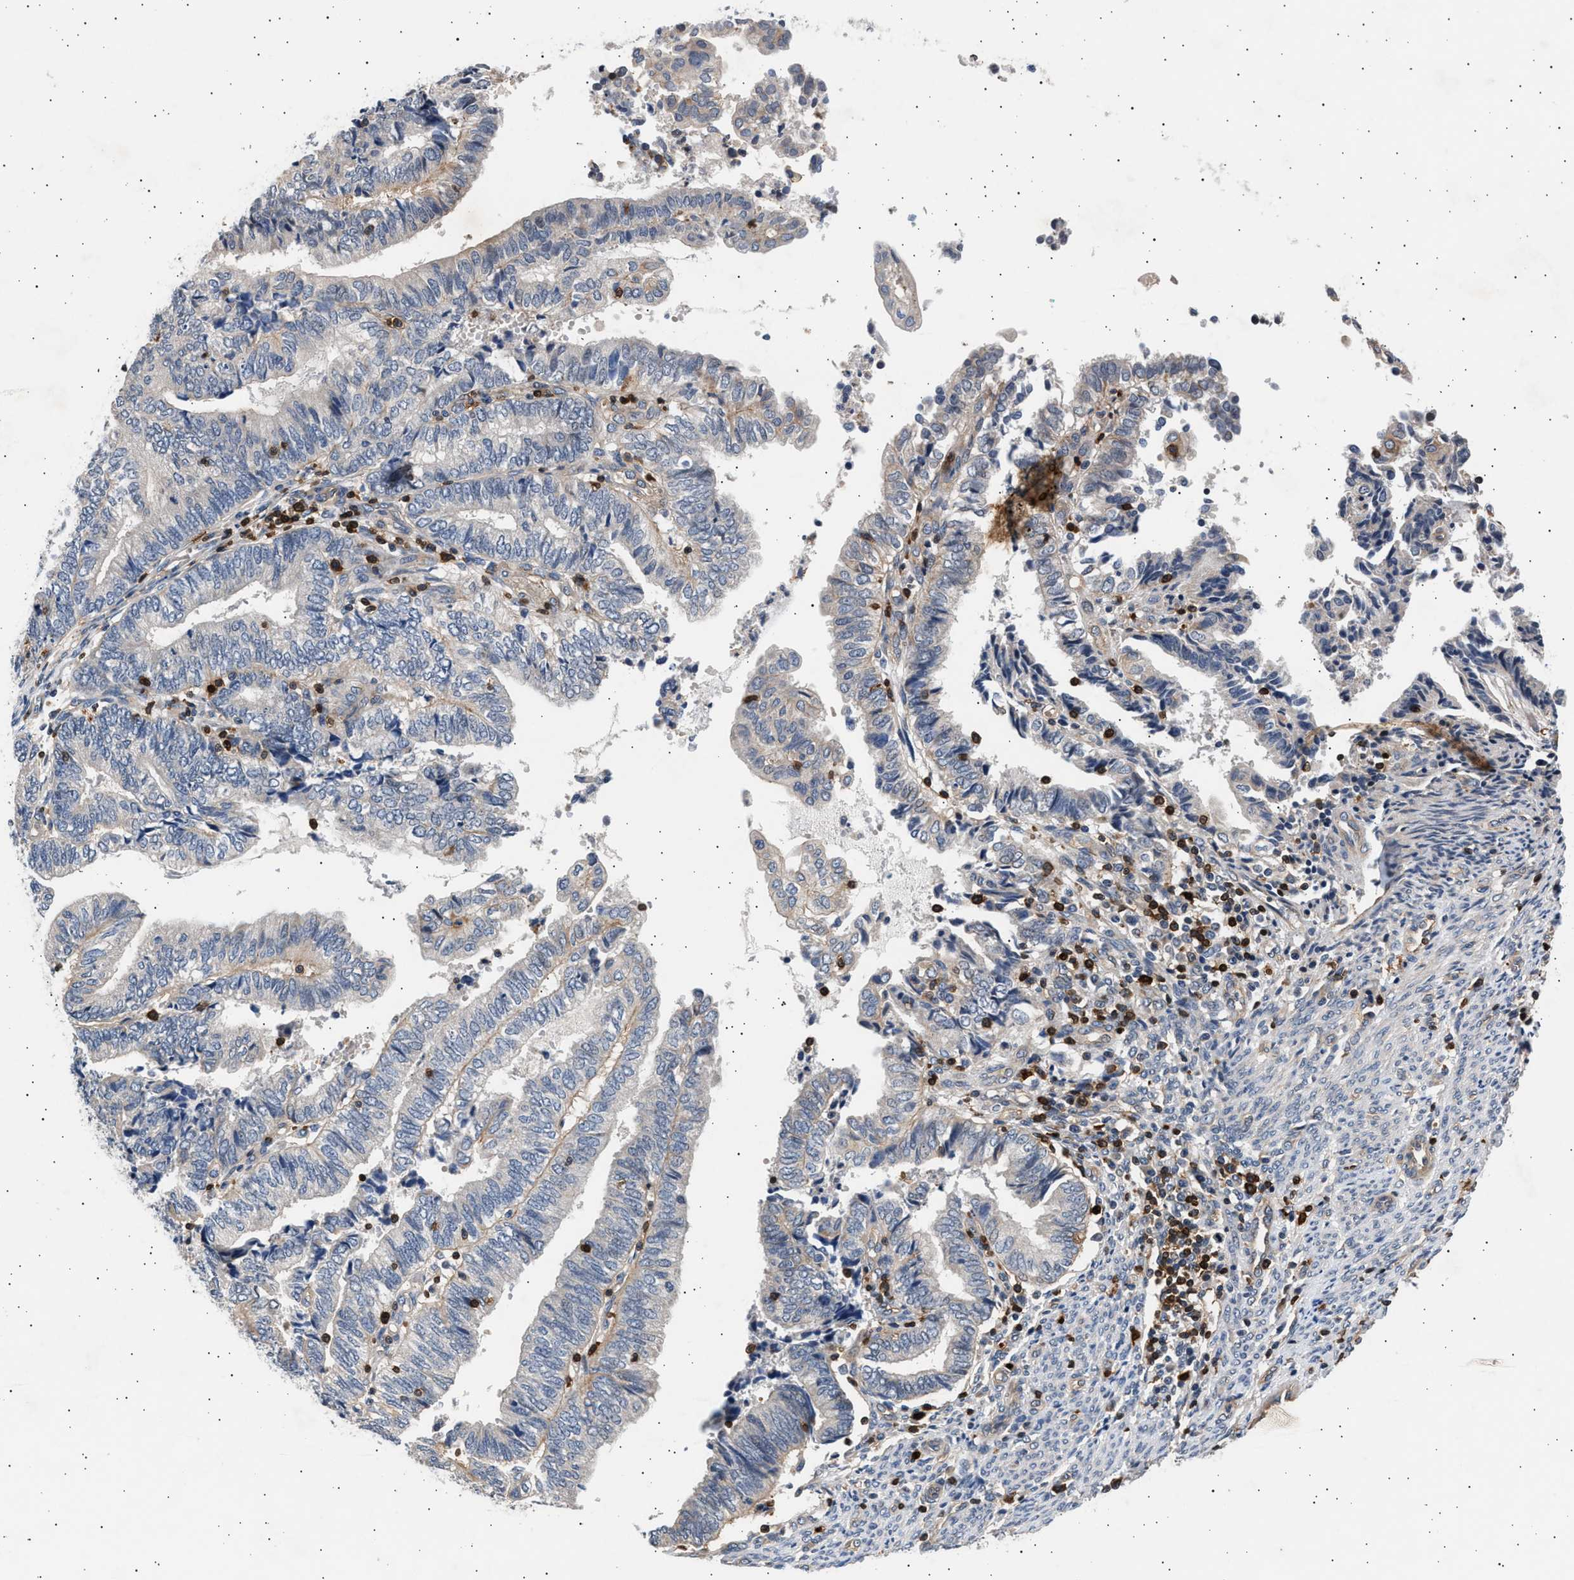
{"staining": {"intensity": "negative", "quantity": "none", "location": "none"}, "tissue": "endometrial cancer", "cell_type": "Tumor cells", "image_type": "cancer", "snomed": [{"axis": "morphology", "description": "Adenocarcinoma, NOS"}, {"axis": "topography", "description": "Uterus"}, {"axis": "topography", "description": "Endometrium"}], "caption": "A histopathology image of human endometrial adenocarcinoma is negative for staining in tumor cells.", "gene": "GRAP2", "patient": {"sex": "female", "age": 70}}